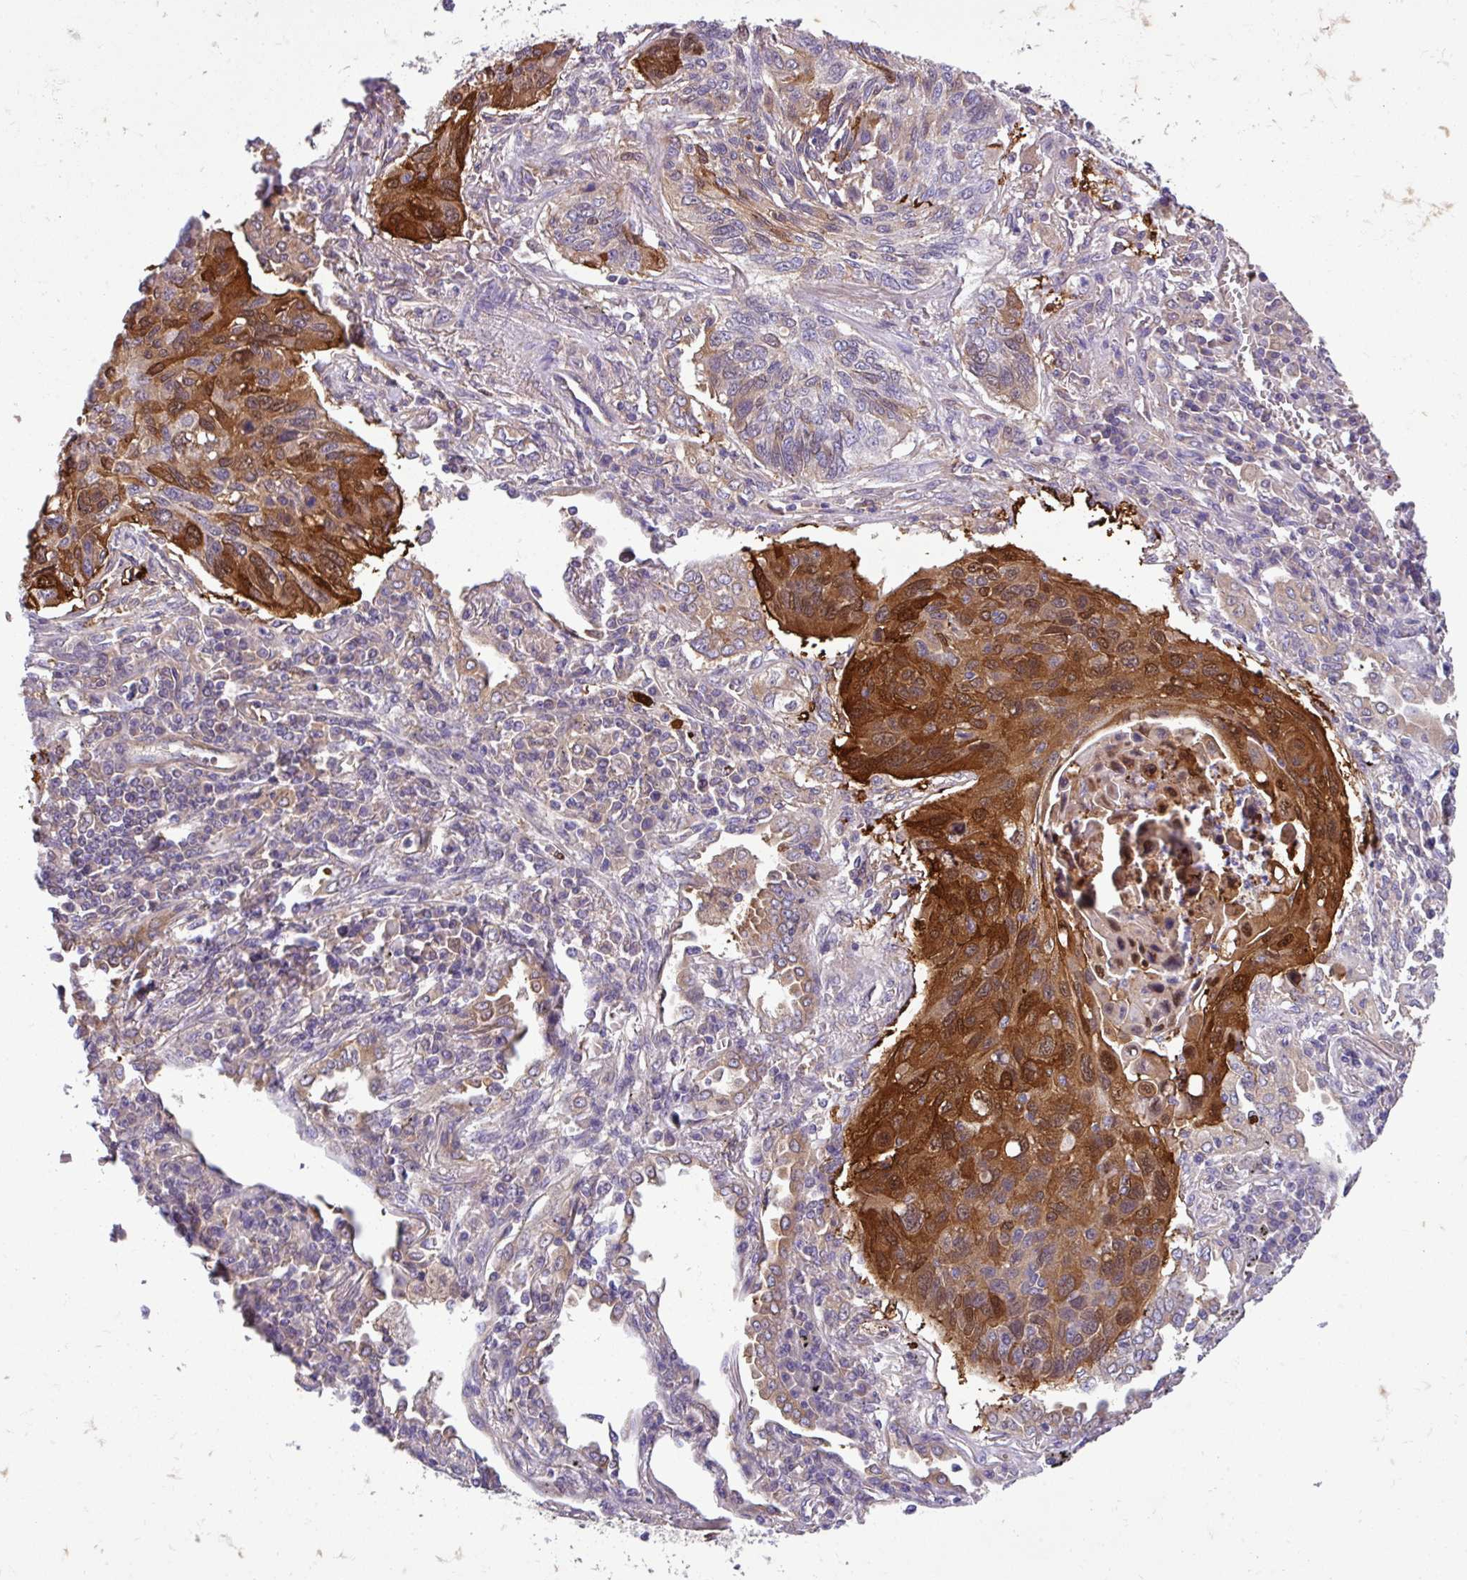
{"staining": {"intensity": "strong", "quantity": "25%-75%", "location": "cytoplasmic/membranous"}, "tissue": "lung cancer", "cell_type": "Tumor cells", "image_type": "cancer", "snomed": [{"axis": "morphology", "description": "Squamous cell carcinoma, NOS"}, {"axis": "topography", "description": "Lung"}], "caption": "Lung squamous cell carcinoma stained for a protein displays strong cytoplasmic/membranous positivity in tumor cells.", "gene": "SLC23A2", "patient": {"sex": "female", "age": 66}}